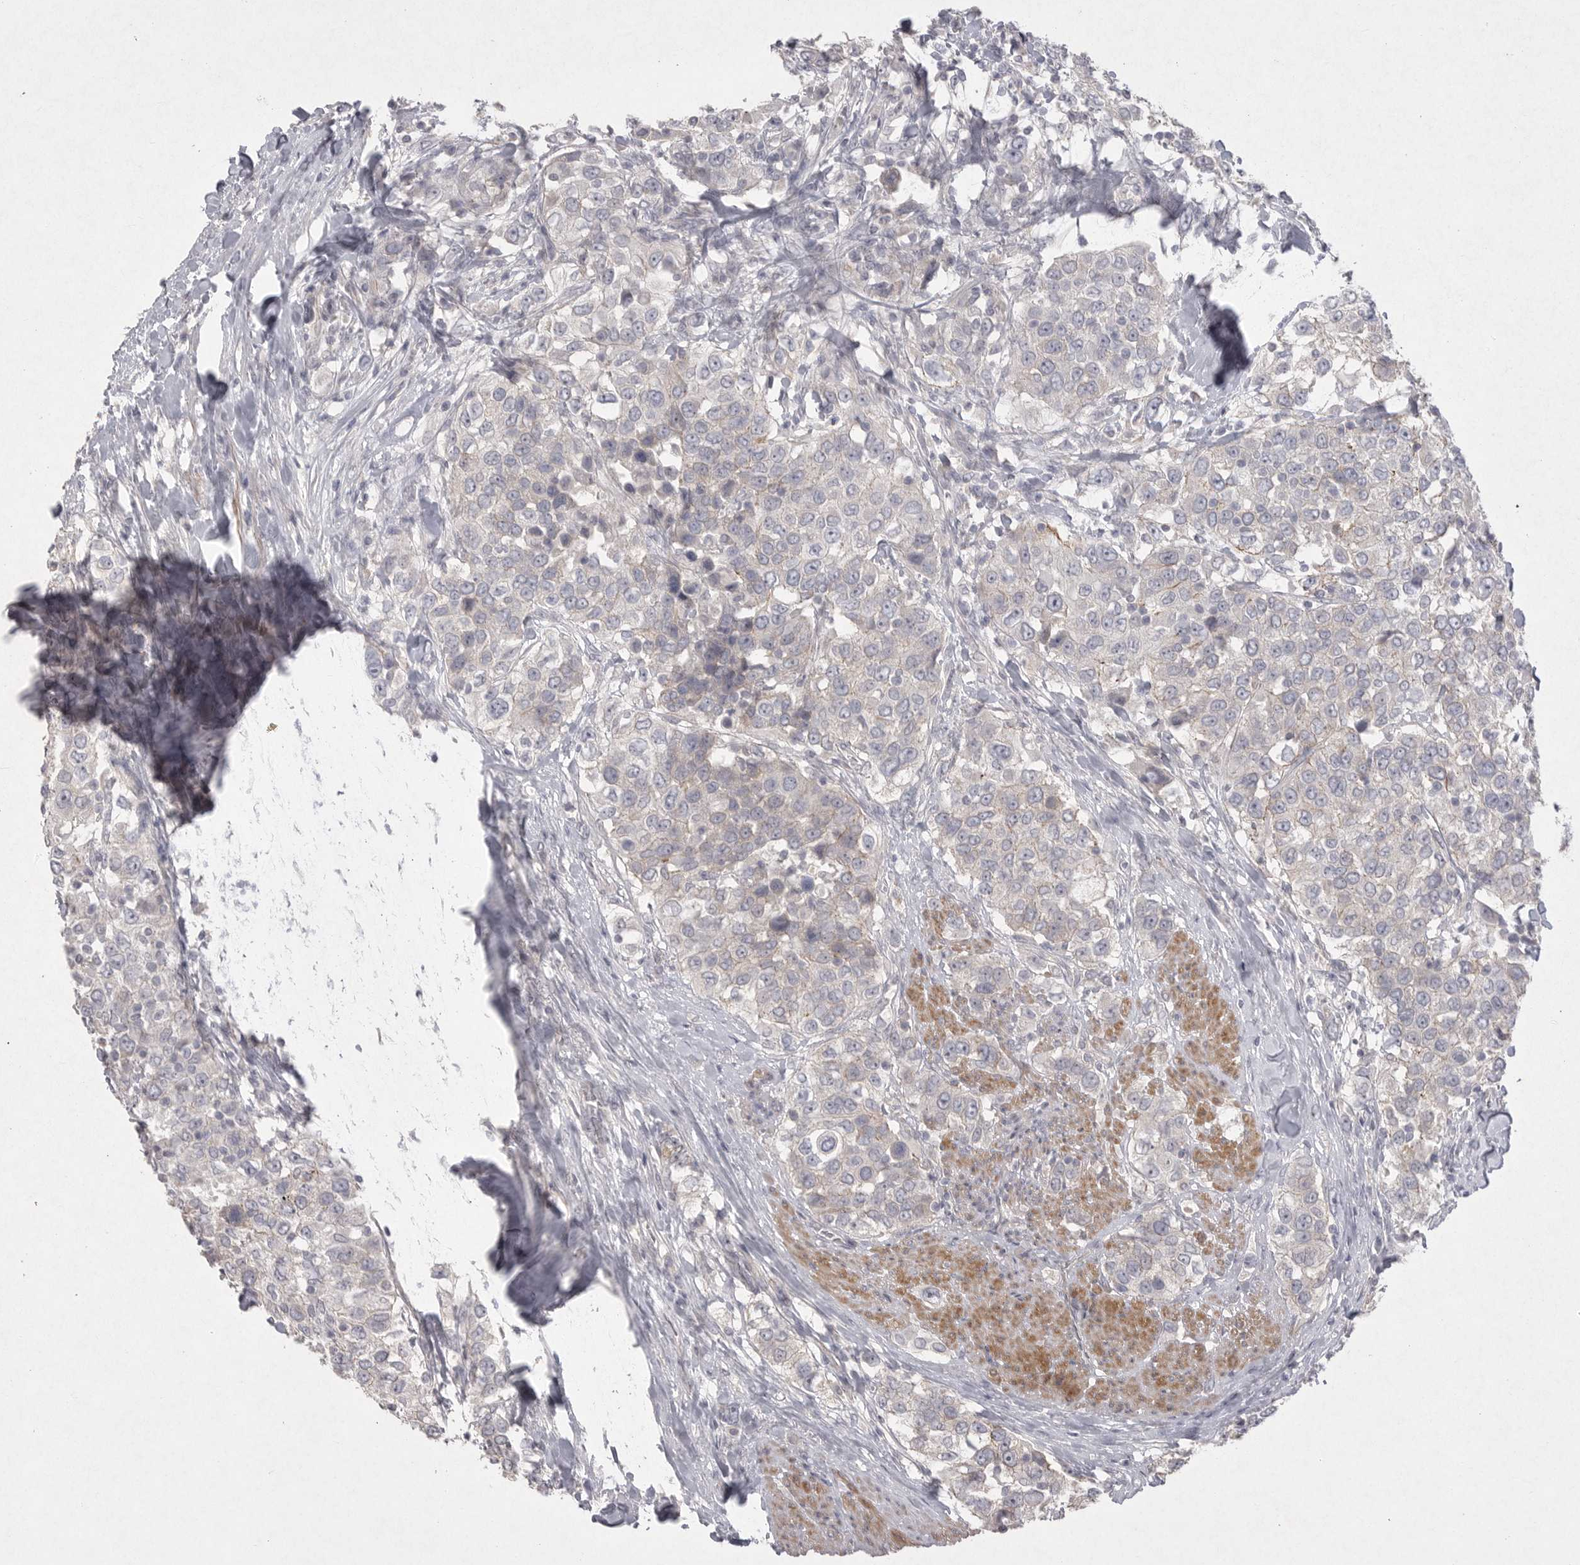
{"staining": {"intensity": "negative", "quantity": "none", "location": "none"}, "tissue": "urothelial cancer", "cell_type": "Tumor cells", "image_type": "cancer", "snomed": [{"axis": "morphology", "description": "Urothelial carcinoma, High grade"}, {"axis": "topography", "description": "Urinary bladder"}], "caption": "Tumor cells are negative for protein expression in human urothelial cancer.", "gene": "VANGL2", "patient": {"sex": "female", "age": 80}}